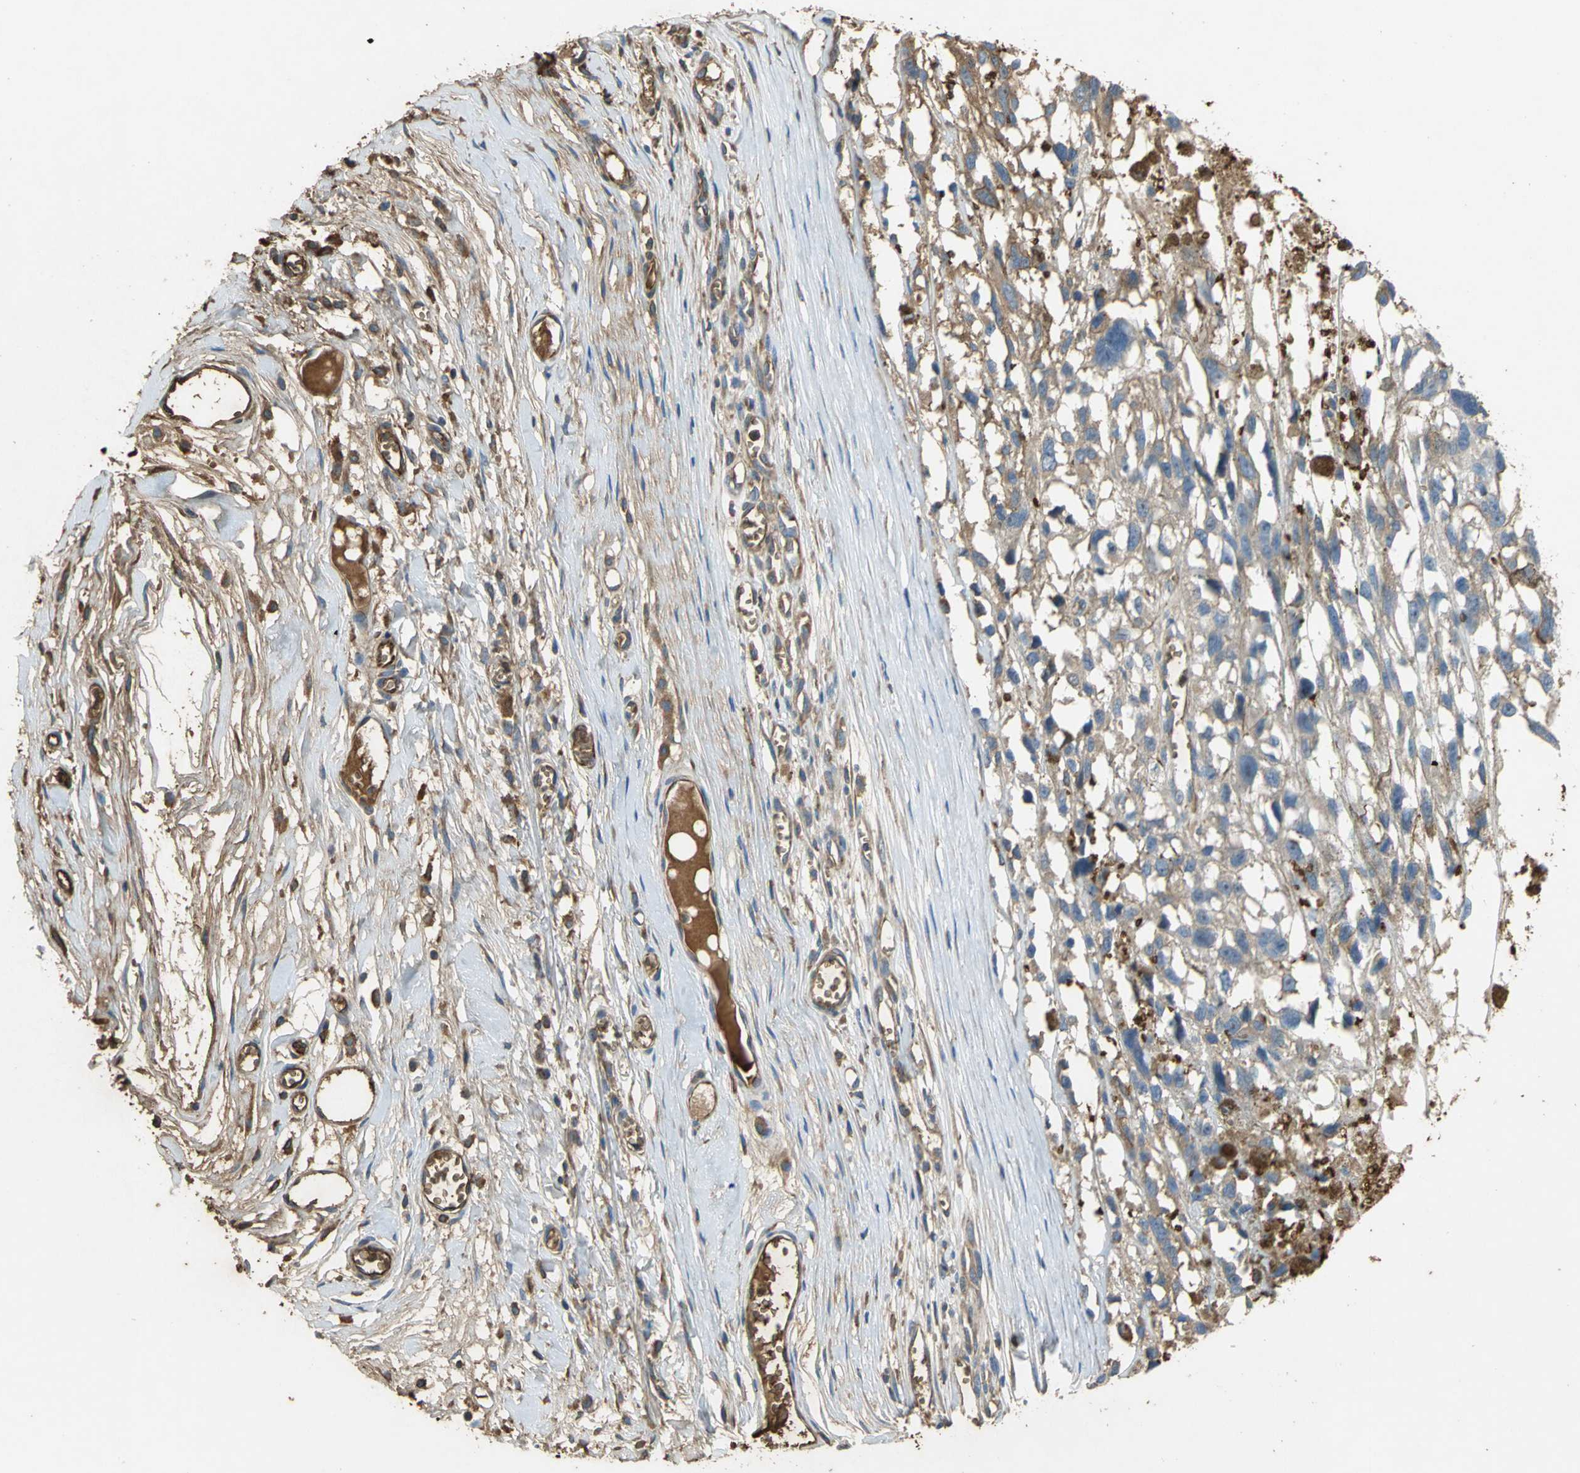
{"staining": {"intensity": "moderate", "quantity": ">75%", "location": "cytoplasmic/membranous"}, "tissue": "melanoma", "cell_type": "Tumor cells", "image_type": "cancer", "snomed": [{"axis": "morphology", "description": "Malignant melanoma, Metastatic site"}, {"axis": "topography", "description": "Lymph node"}], "caption": "Immunohistochemical staining of malignant melanoma (metastatic site) exhibits medium levels of moderate cytoplasmic/membranous protein positivity in approximately >75% of tumor cells.", "gene": "TREM1", "patient": {"sex": "male", "age": 59}}